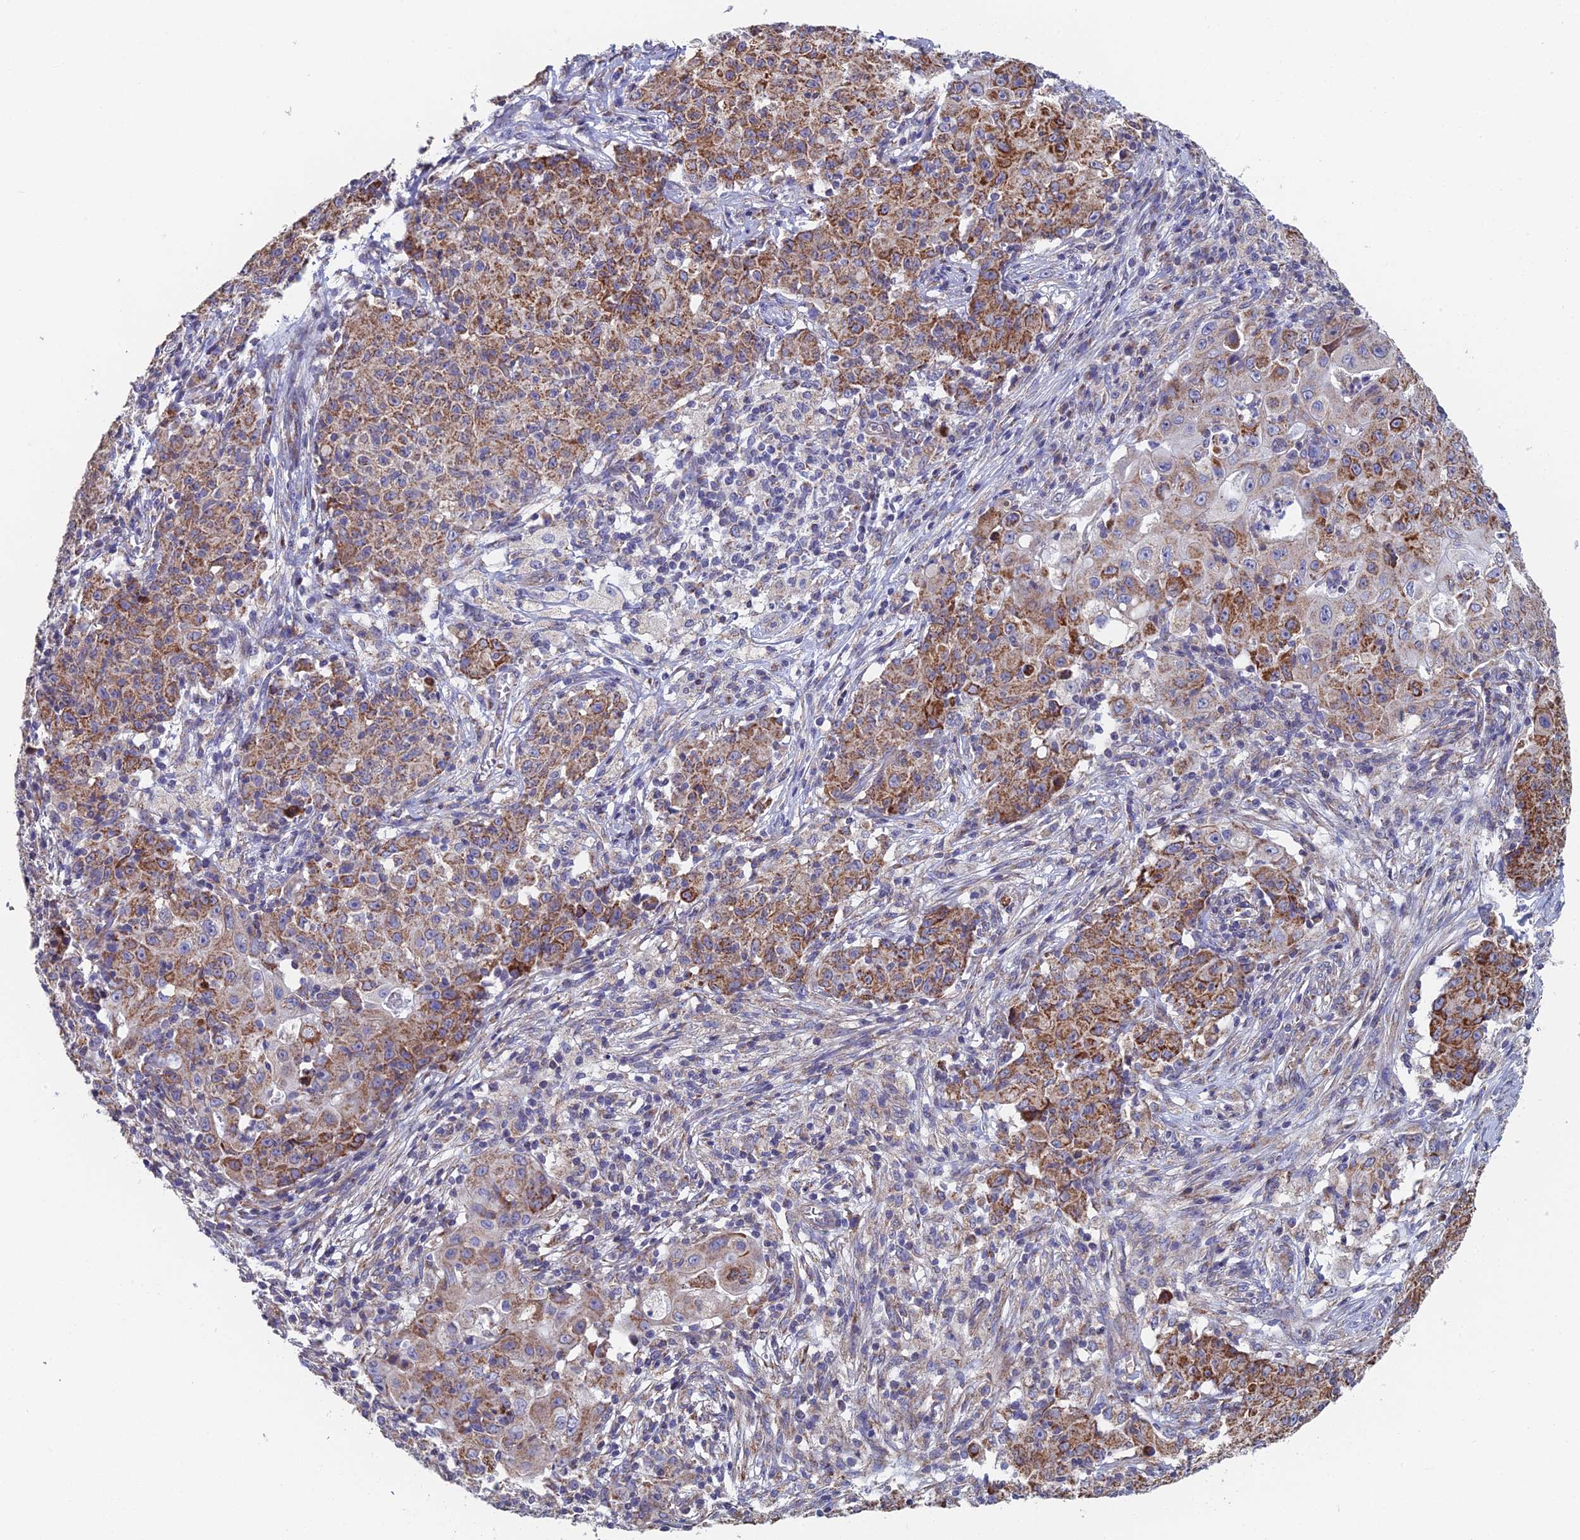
{"staining": {"intensity": "moderate", "quantity": ">75%", "location": "cytoplasmic/membranous"}, "tissue": "ovarian cancer", "cell_type": "Tumor cells", "image_type": "cancer", "snomed": [{"axis": "morphology", "description": "Carcinoma, endometroid"}, {"axis": "topography", "description": "Ovary"}], "caption": "Immunohistochemical staining of human ovarian cancer shows medium levels of moderate cytoplasmic/membranous protein positivity in approximately >75% of tumor cells.", "gene": "ECSIT", "patient": {"sex": "female", "age": 42}}